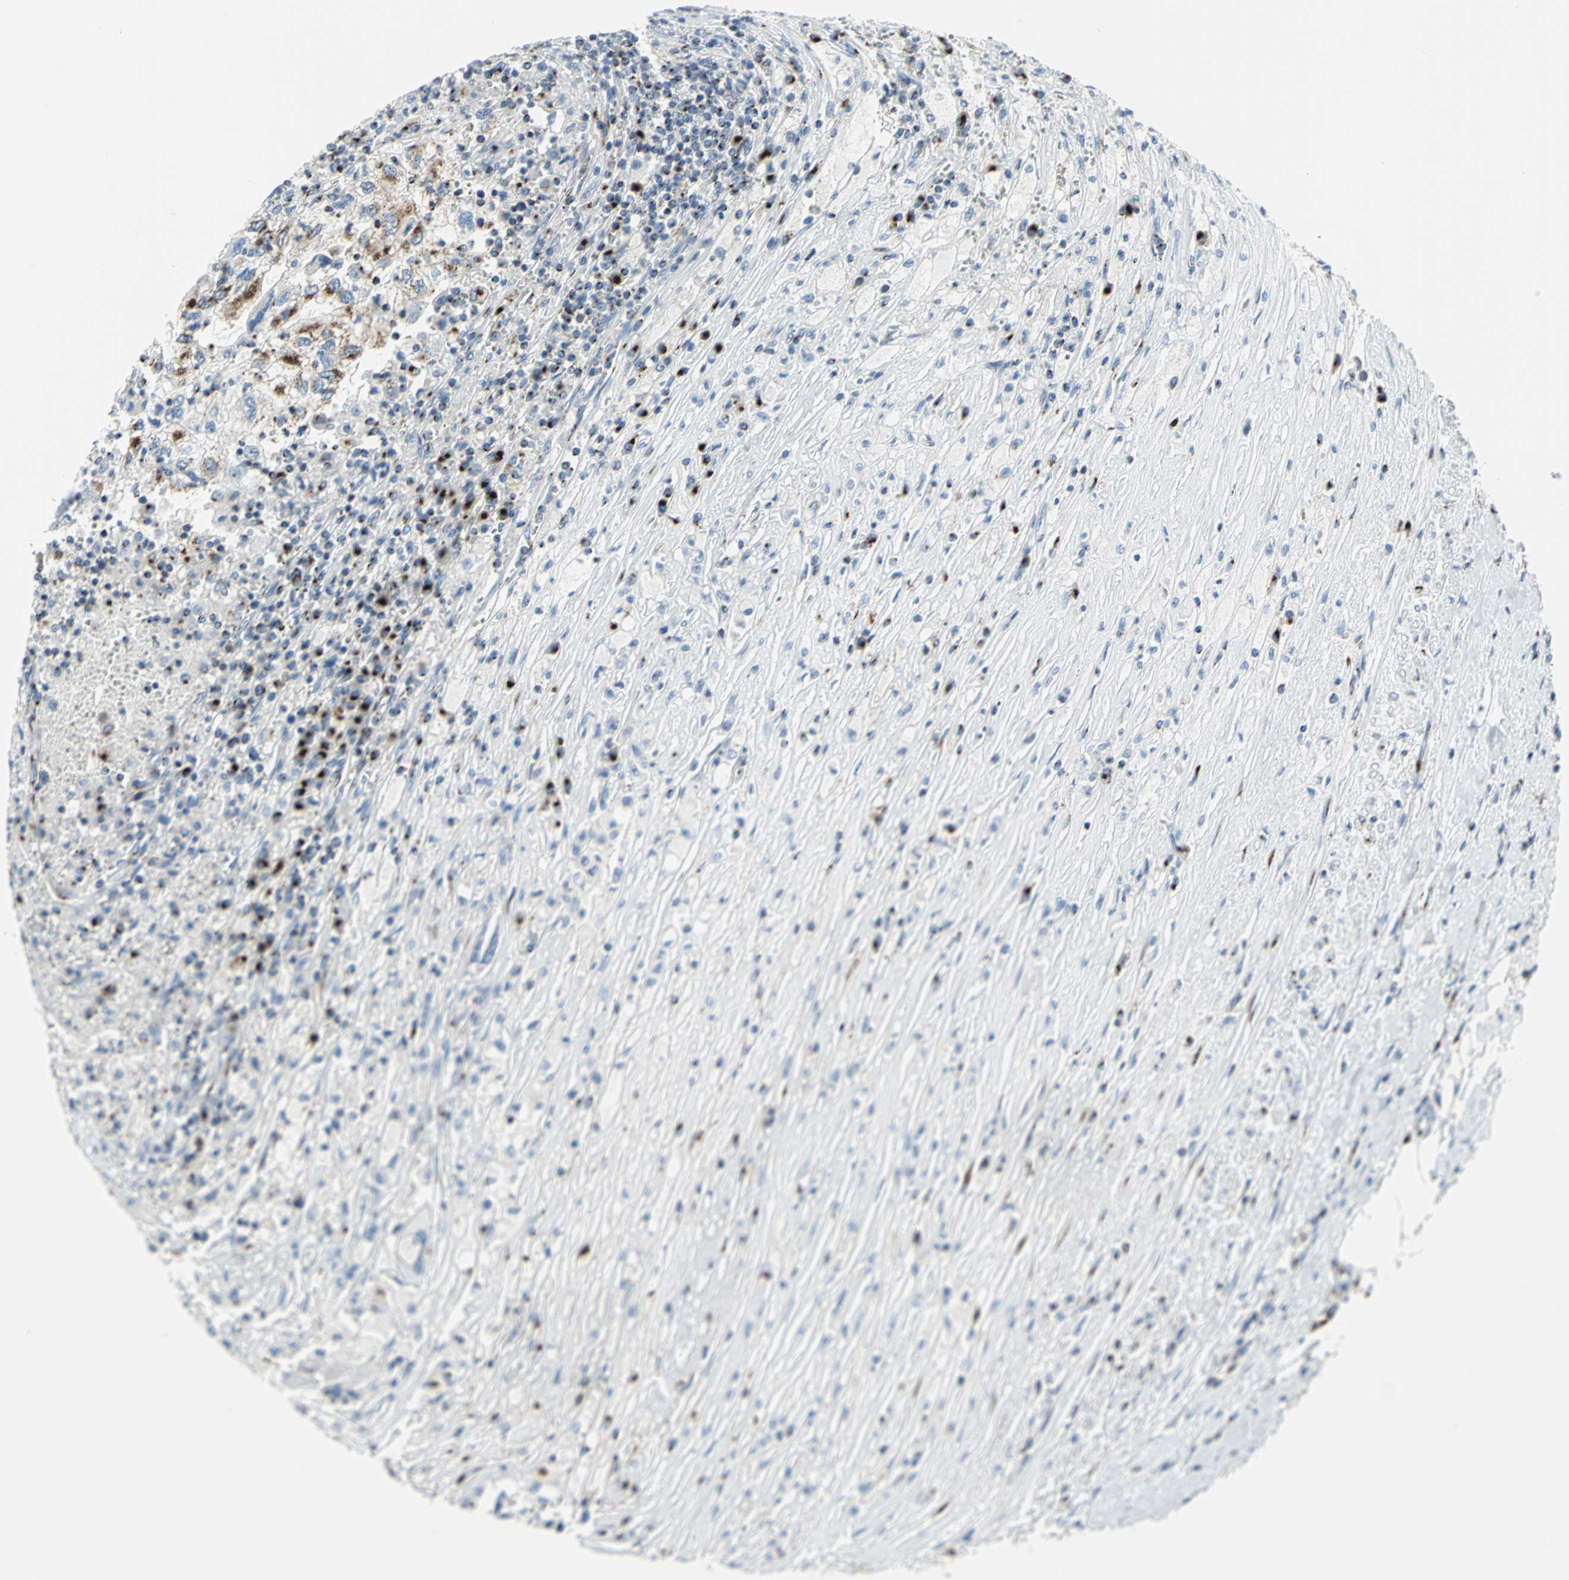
{"staining": {"intensity": "strong", "quantity": "25%-75%", "location": "cytoplasmic/membranous"}, "tissue": "renal cancer", "cell_type": "Tumor cells", "image_type": "cancer", "snomed": [{"axis": "morphology", "description": "Normal tissue, NOS"}, {"axis": "morphology", "description": "Adenocarcinoma, NOS"}, {"axis": "topography", "description": "Kidney"}], "caption": "Tumor cells show strong cytoplasmic/membranous staining in approximately 25%-75% of cells in renal cancer.", "gene": "GPR3", "patient": {"sex": "male", "age": 71}}